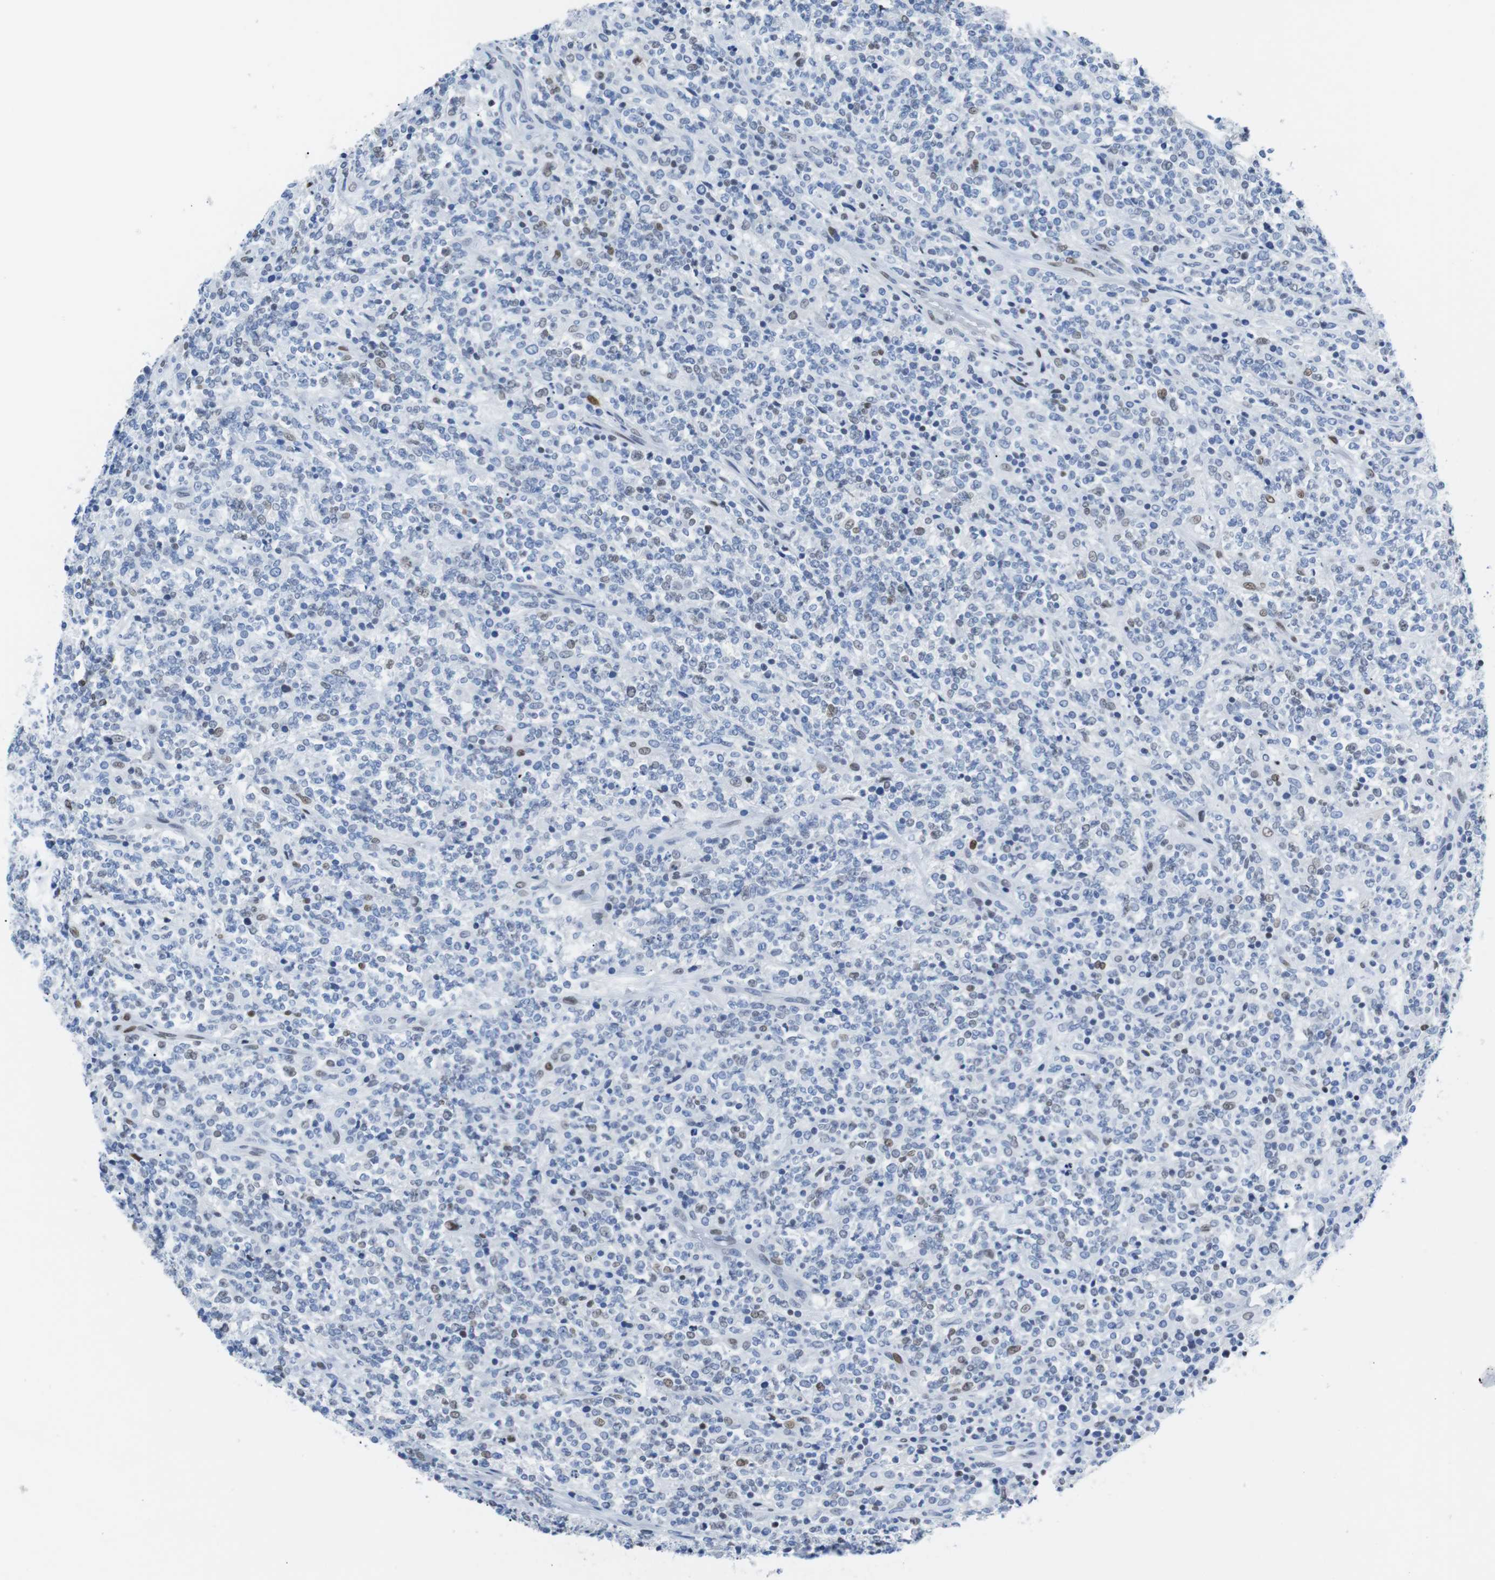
{"staining": {"intensity": "weak", "quantity": "<25%", "location": "nuclear"}, "tissue": "lymphoma", "cell_type": "Tumor cells", "image_type": "cancer", "snomed": [{"axis": "morphology", "description": "Malignant lymphoma, non-Hodgkin's type, High grade"}, {"axis": "topography", "description": "Soft tissue"}], "caption": "DAB immunohistochemical staining of lymphoma displays no significant positivity in tumor cells.", "gene": "JUN", "patient": {"sex": "male", "age": 18}}